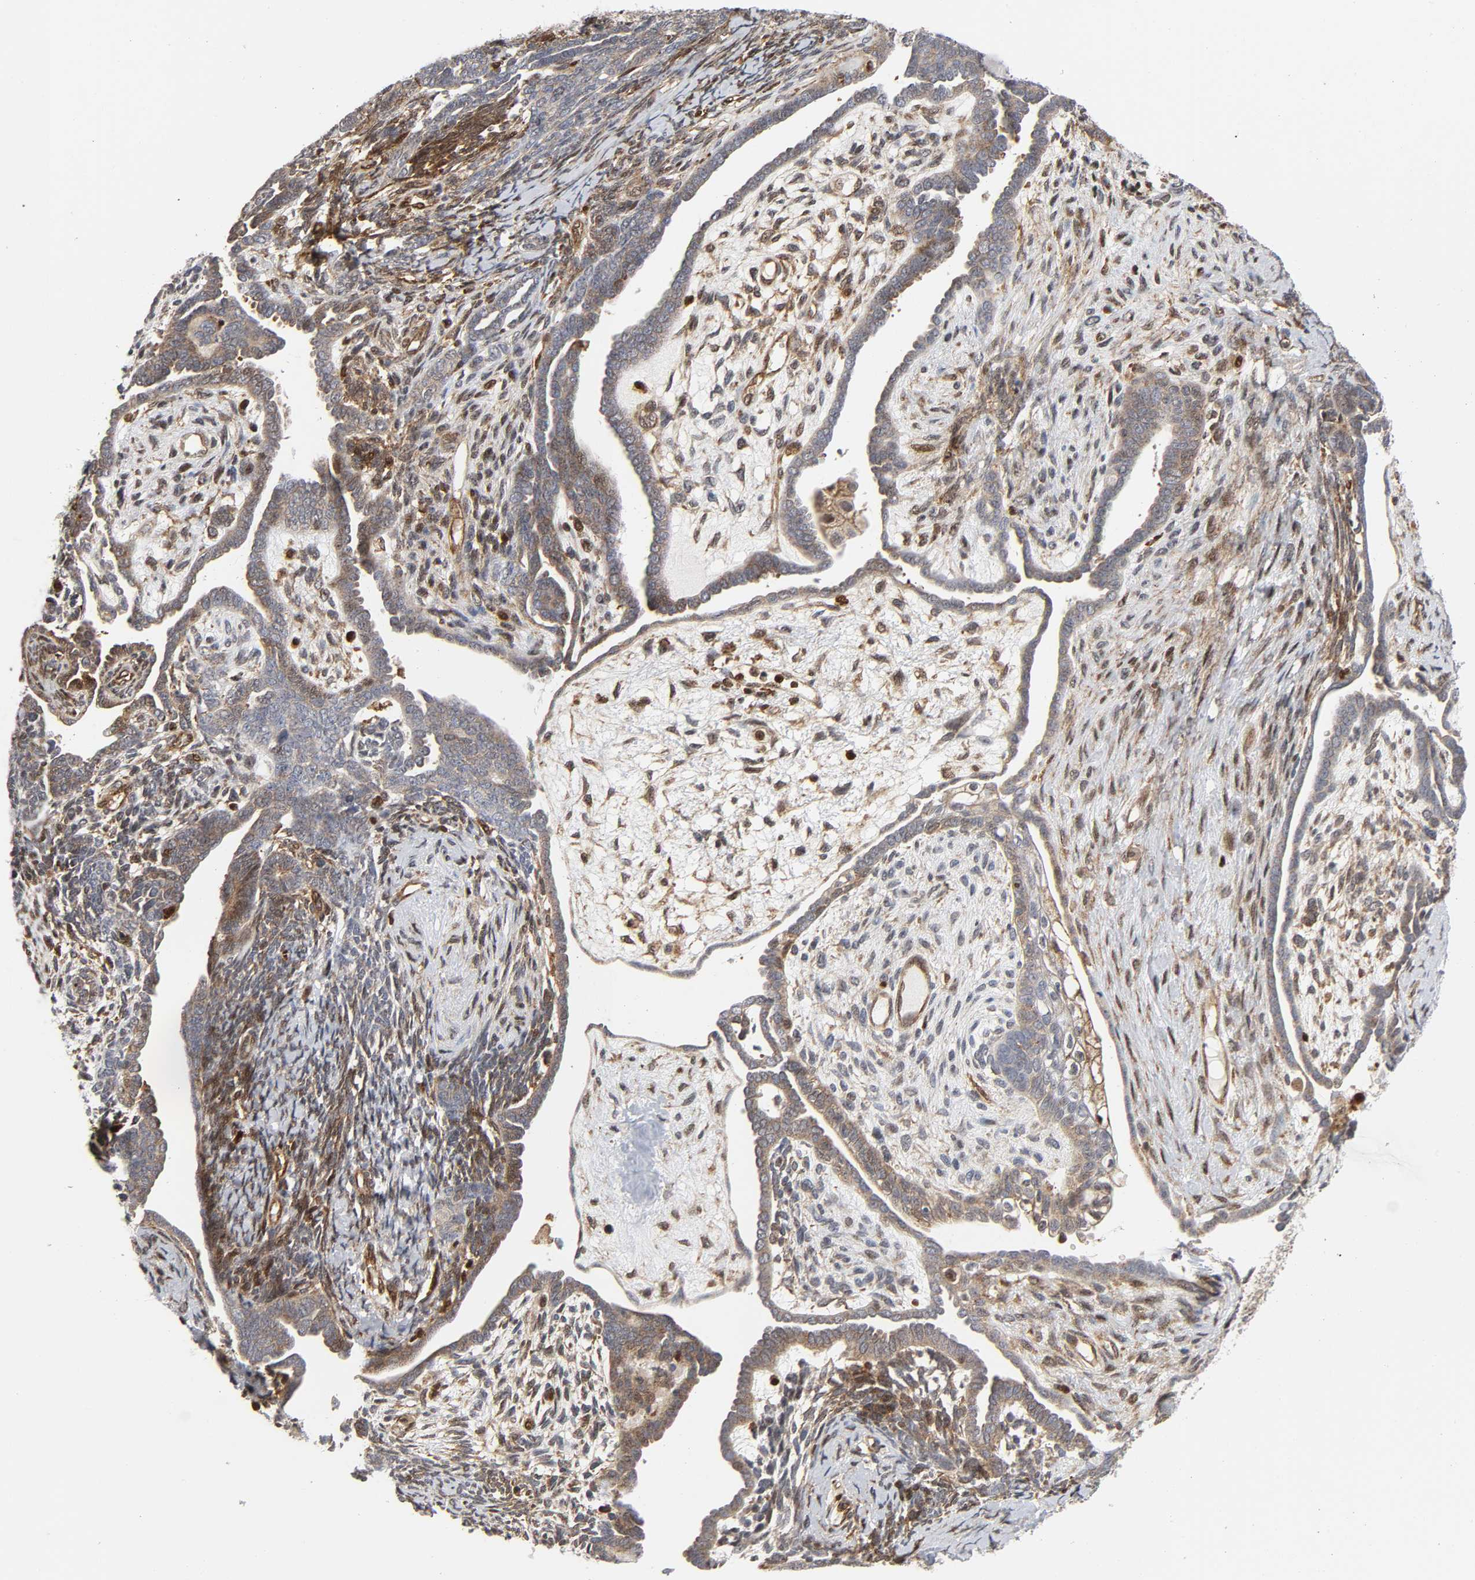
{"staining": {"intensity": "weak", "quantity": "<25%", "location": "cytoplasmic/membranous"}, "tissue": "endometrial cancer", "cell_type": "Tumor cells", "image_type": "cancer", "snomed": [{"axis": "morphology", "description": "Neoplasm, malignant, NOS"}, {"axis": "topography", "description": "Endometrium"}], "caption": "The IHC image has no significant expression in tumor cells of endometrial cancer (malignant neoplasm) tissue.", "gene": "MAPK1", "patient": {"sex": "female", "age": 74}}